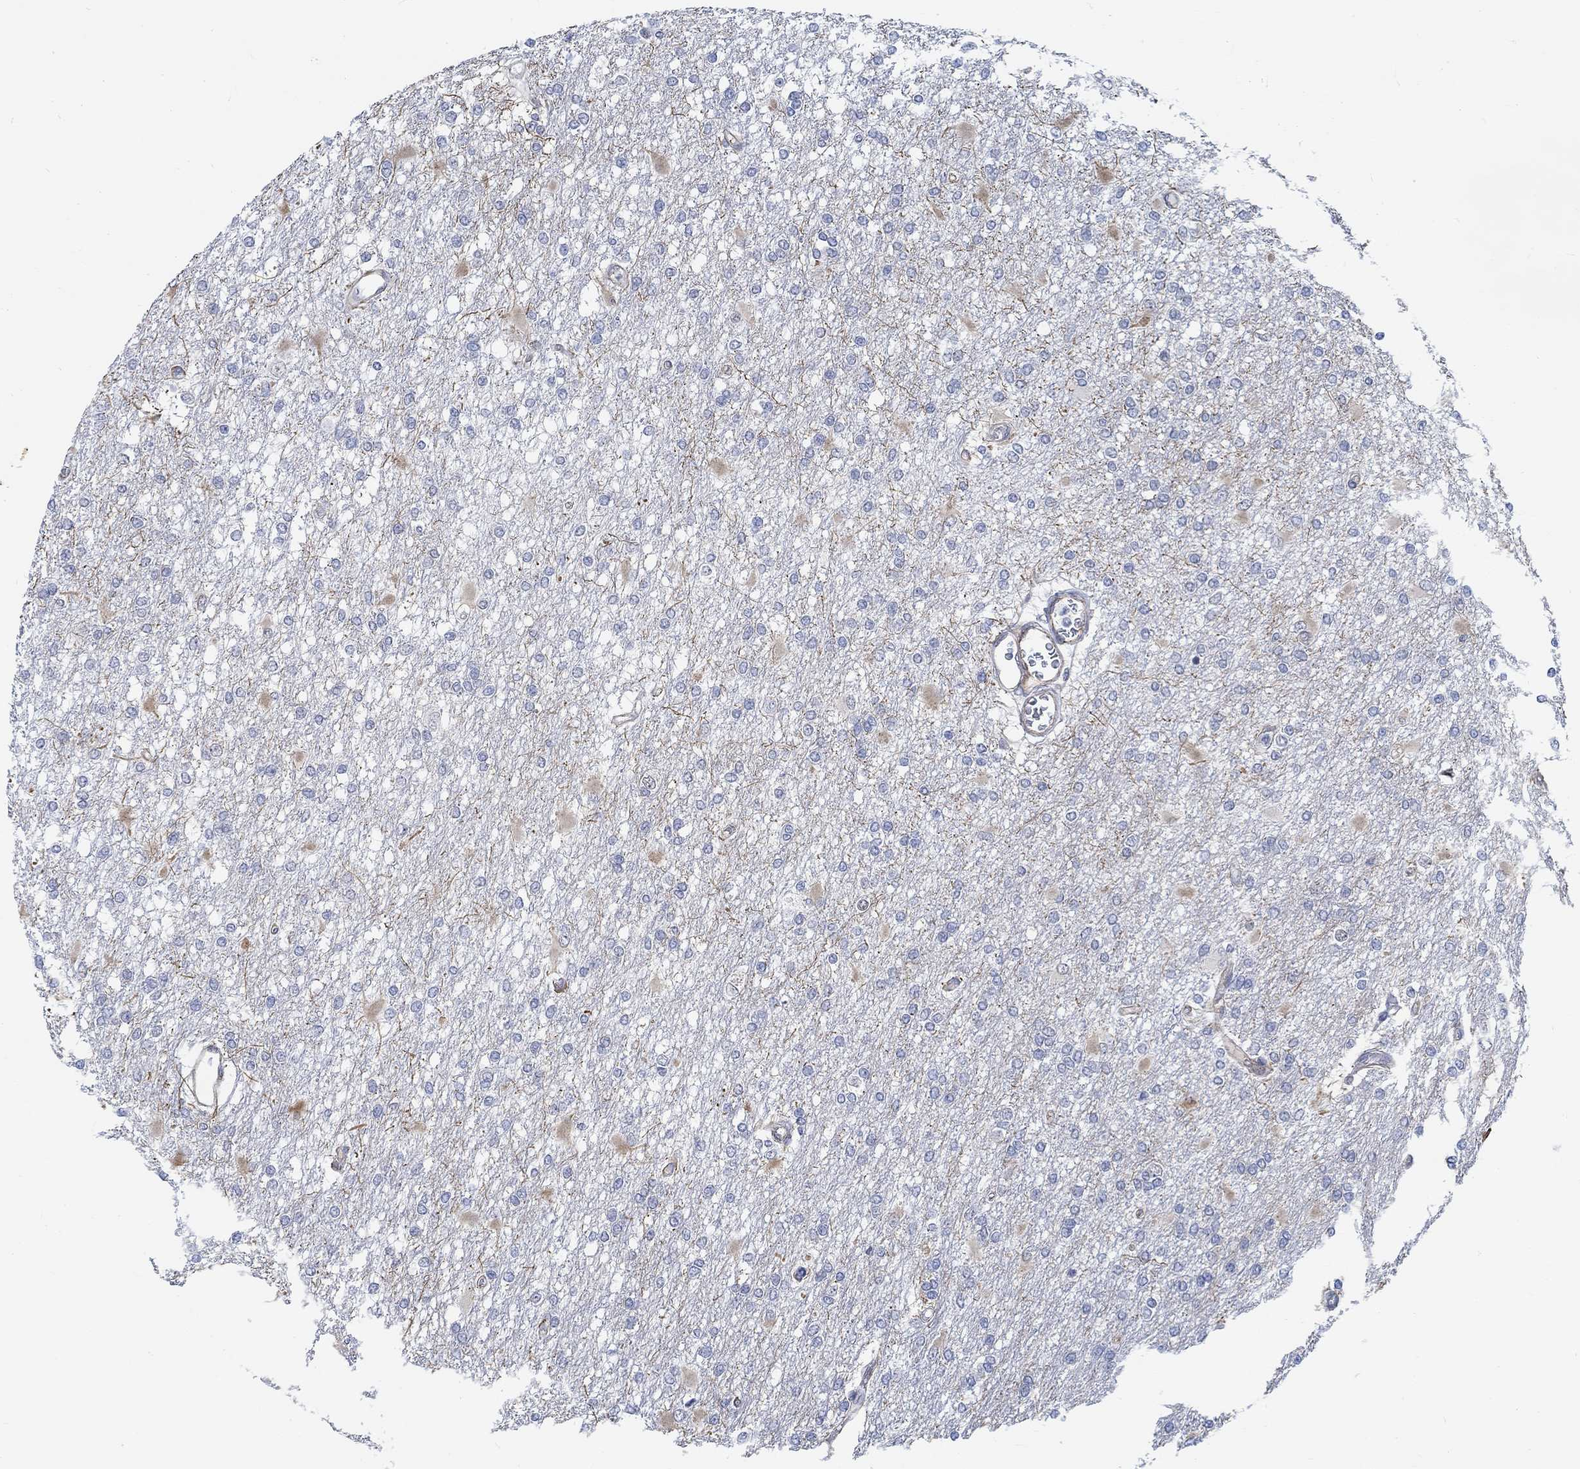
{"staining": {"intensity": "negative", "quantity": "none", "location": "none"}, "tissue": "glioma", "cell_type": "Tumor cells", "image_type": "cancer", "snomed": [{"axis": "morphology", "description": "Glioma, malignant, High grade"}, {"axis": "topography", "description": "Cerebral cortex"}], "caption": "DAB (3,3'-diaminobenzidine) immunohistochemical staining of human malignant high-grade glioma reveals no significant positivity in tumor cells.", "gene": "KCNH8", "patient": {"sex": "male", "age": 79}}